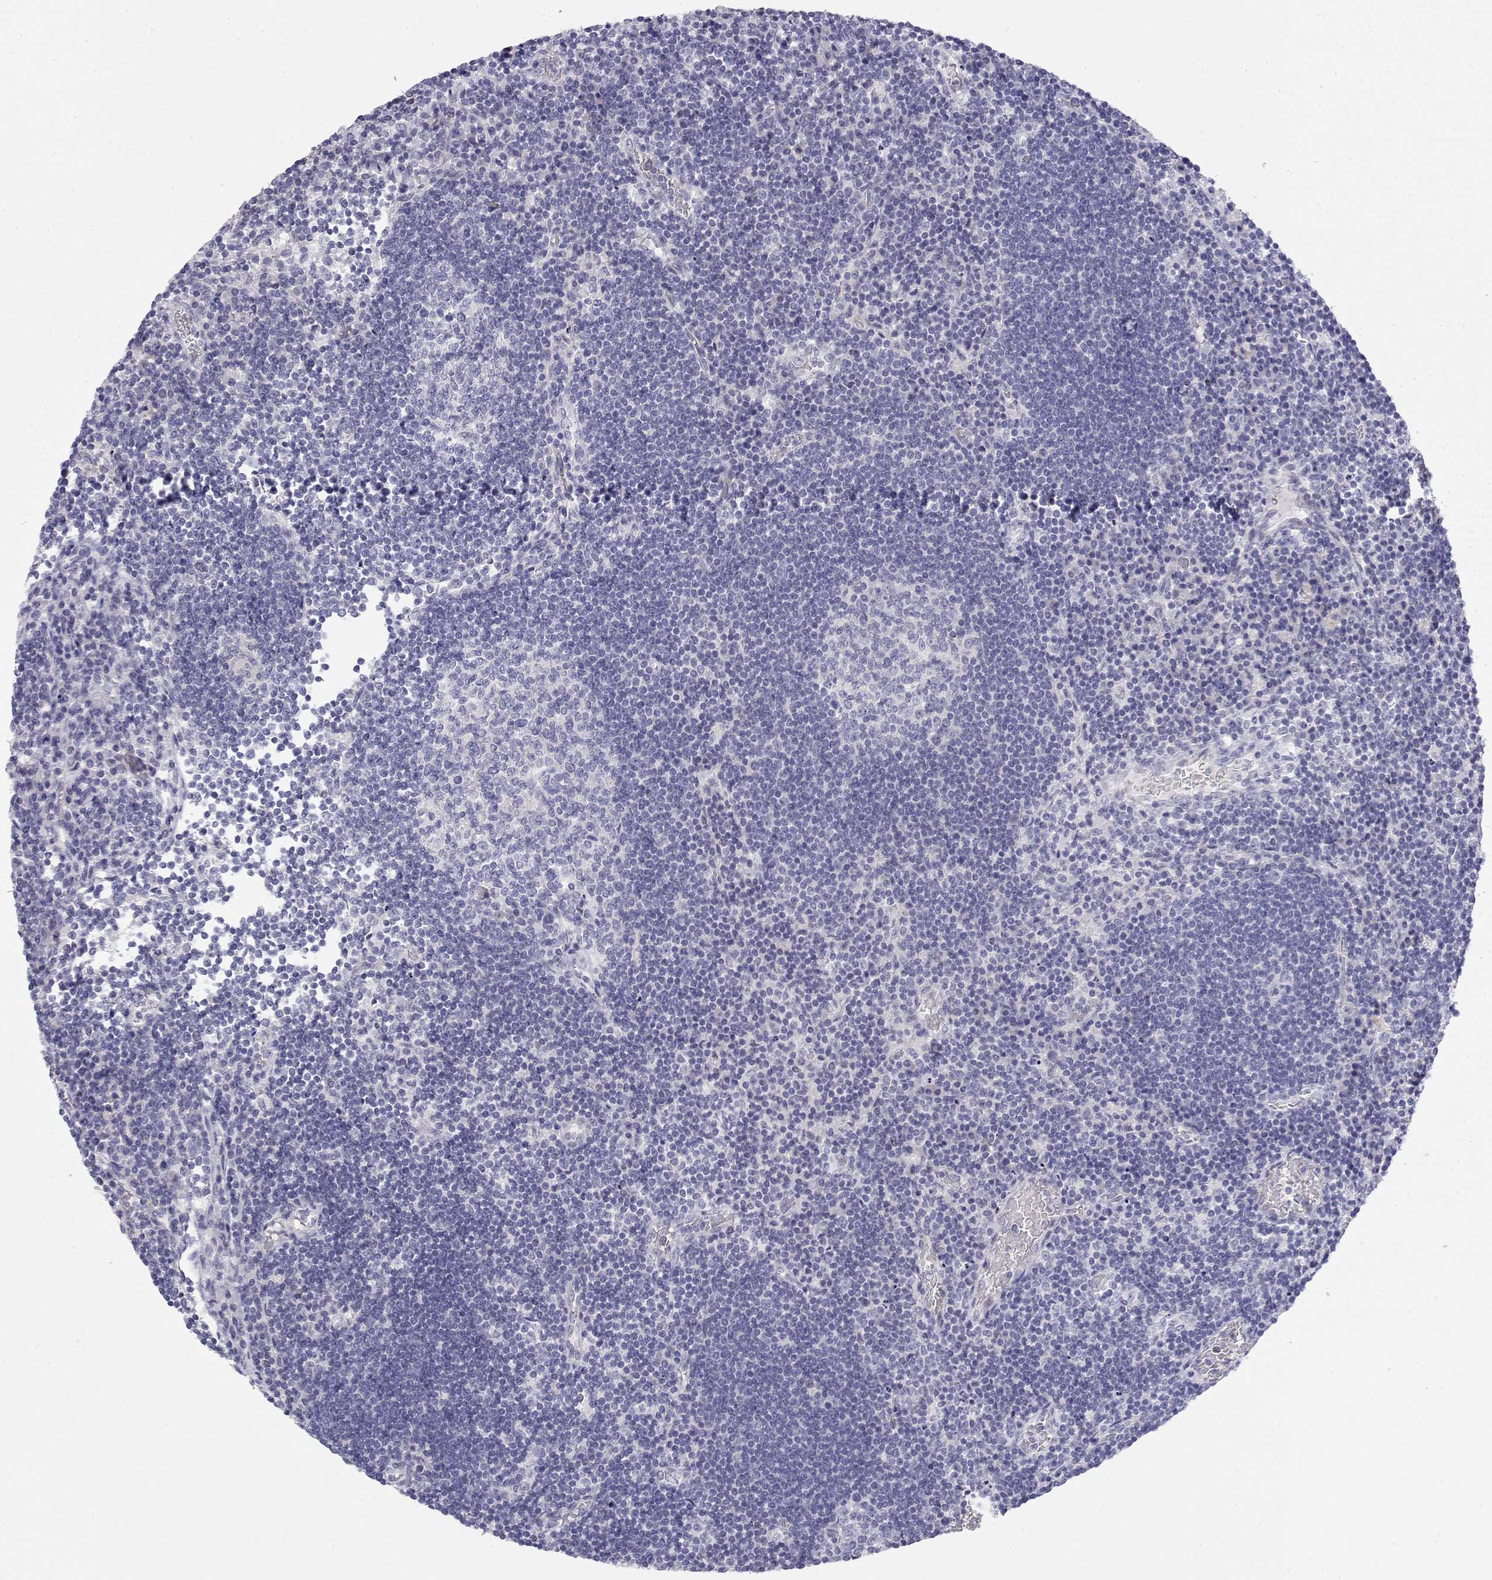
{"staining": {"intensity": "negative", "quantity": "none", "location": "none"}, "tissue": "lymph node", "cell_type": "Germinal center cells", "image_type": "normal", "snomed": [{"axis": "morphology", "description": "Normal tissue, NOS"}, {"axis": "topography", "description": "Lymph node"}], "caption": "This is an IHC histopathology image of benign lymph node. There is no staining in germinal center cells.", "gene": "MISP", "patient": {"sex": "male", "age": 67}}